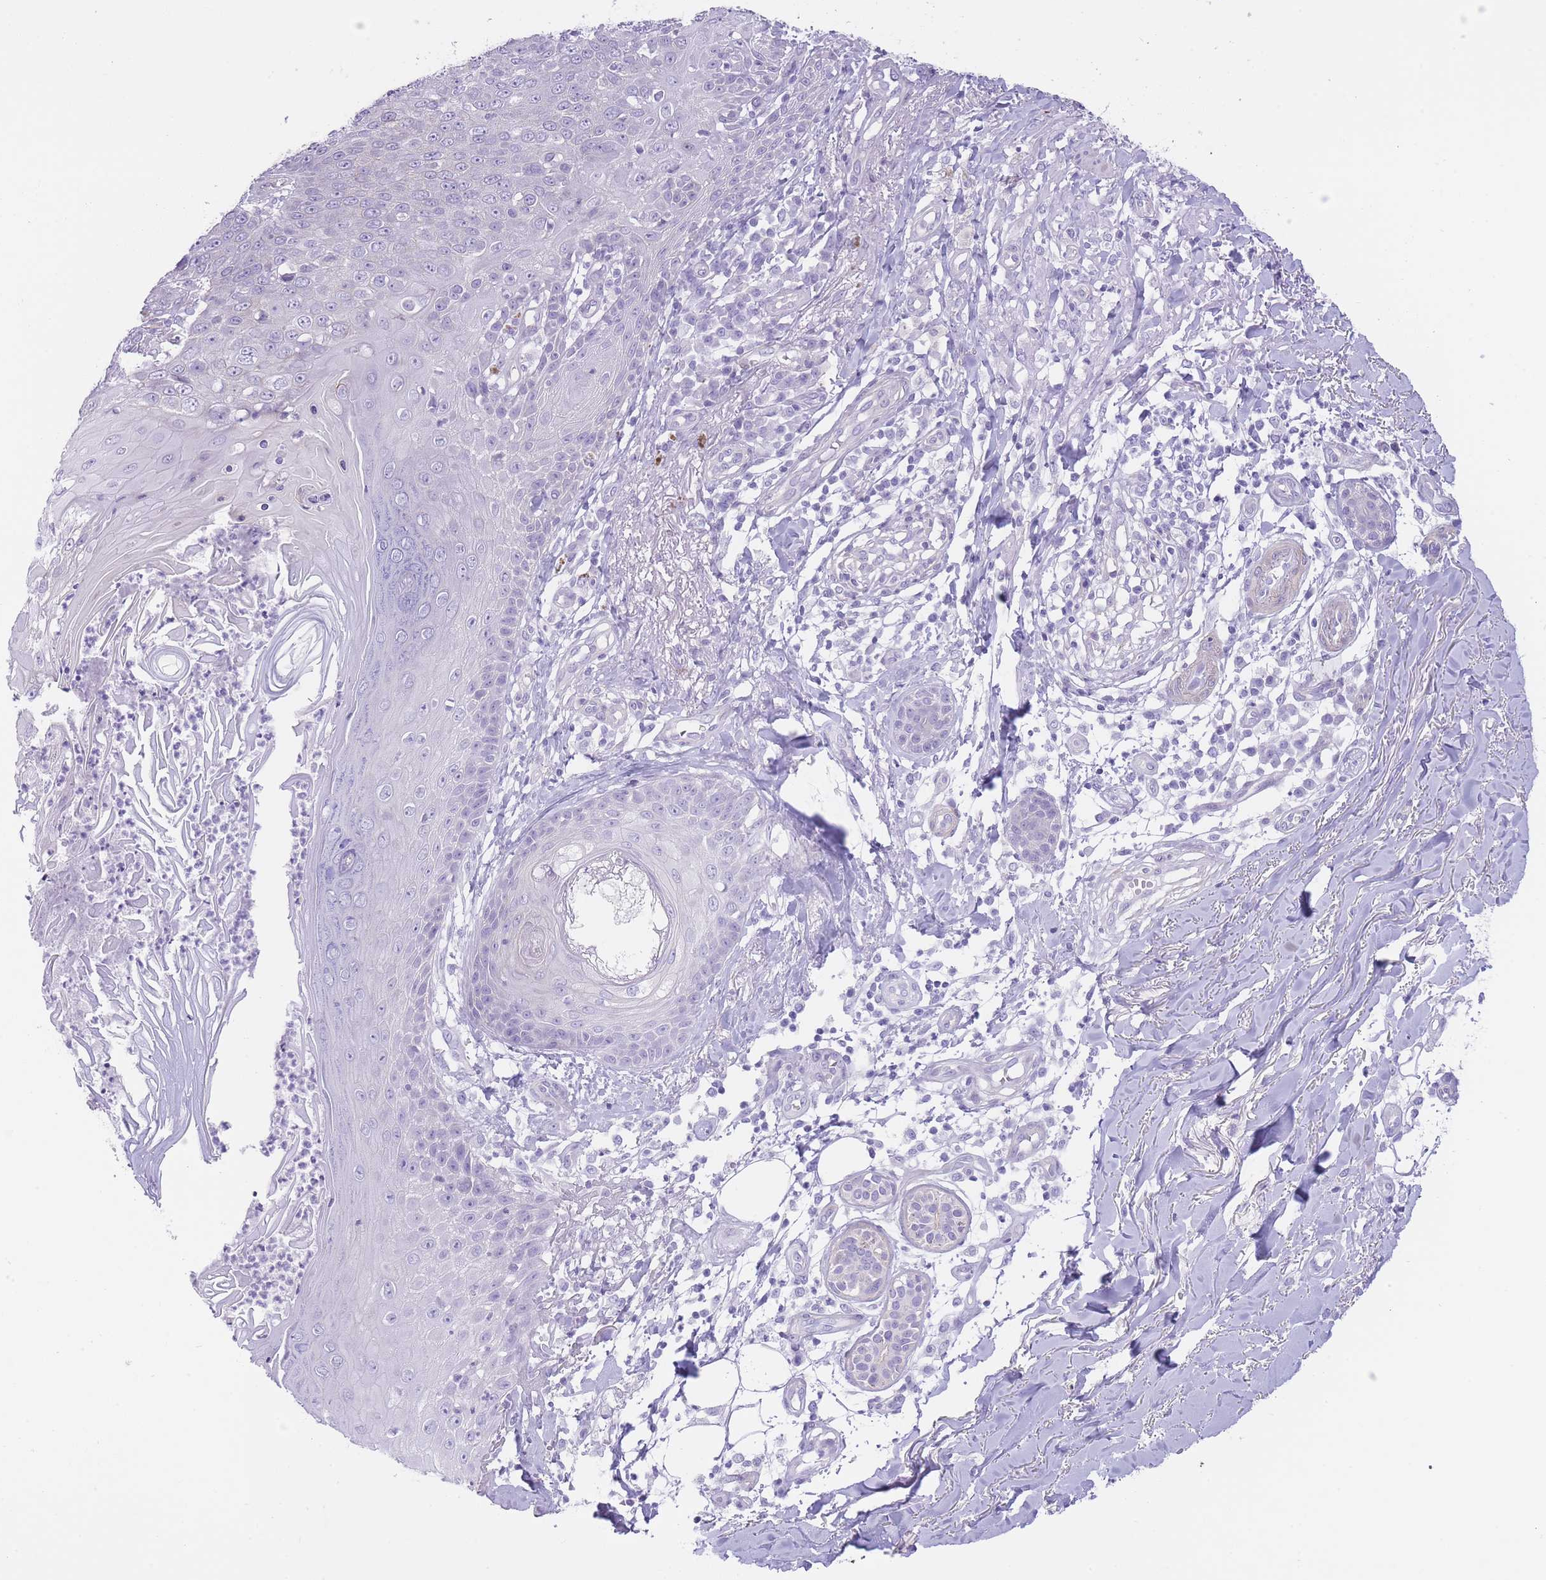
{"staining": {"intensity": "negative", "quantity": "none", "location": "none"}, "tissue": "skin cancer", "cell_type": "Tumor cells", "image_type": "cancer", "snomed": [{"axis": "morphology", "description": "Squamous cell carcinoma, NOS"}, {"axis": "topography", "description": "Skin"}], "caption": "High power microscopy micrograph of an immunohistochemistry (IHC) image of skin squamous cell carcinoma, revealing no significant positivity in tumor cells.", "gene": "OR11H12", "patient": {"sex": "male", "age": 71}}